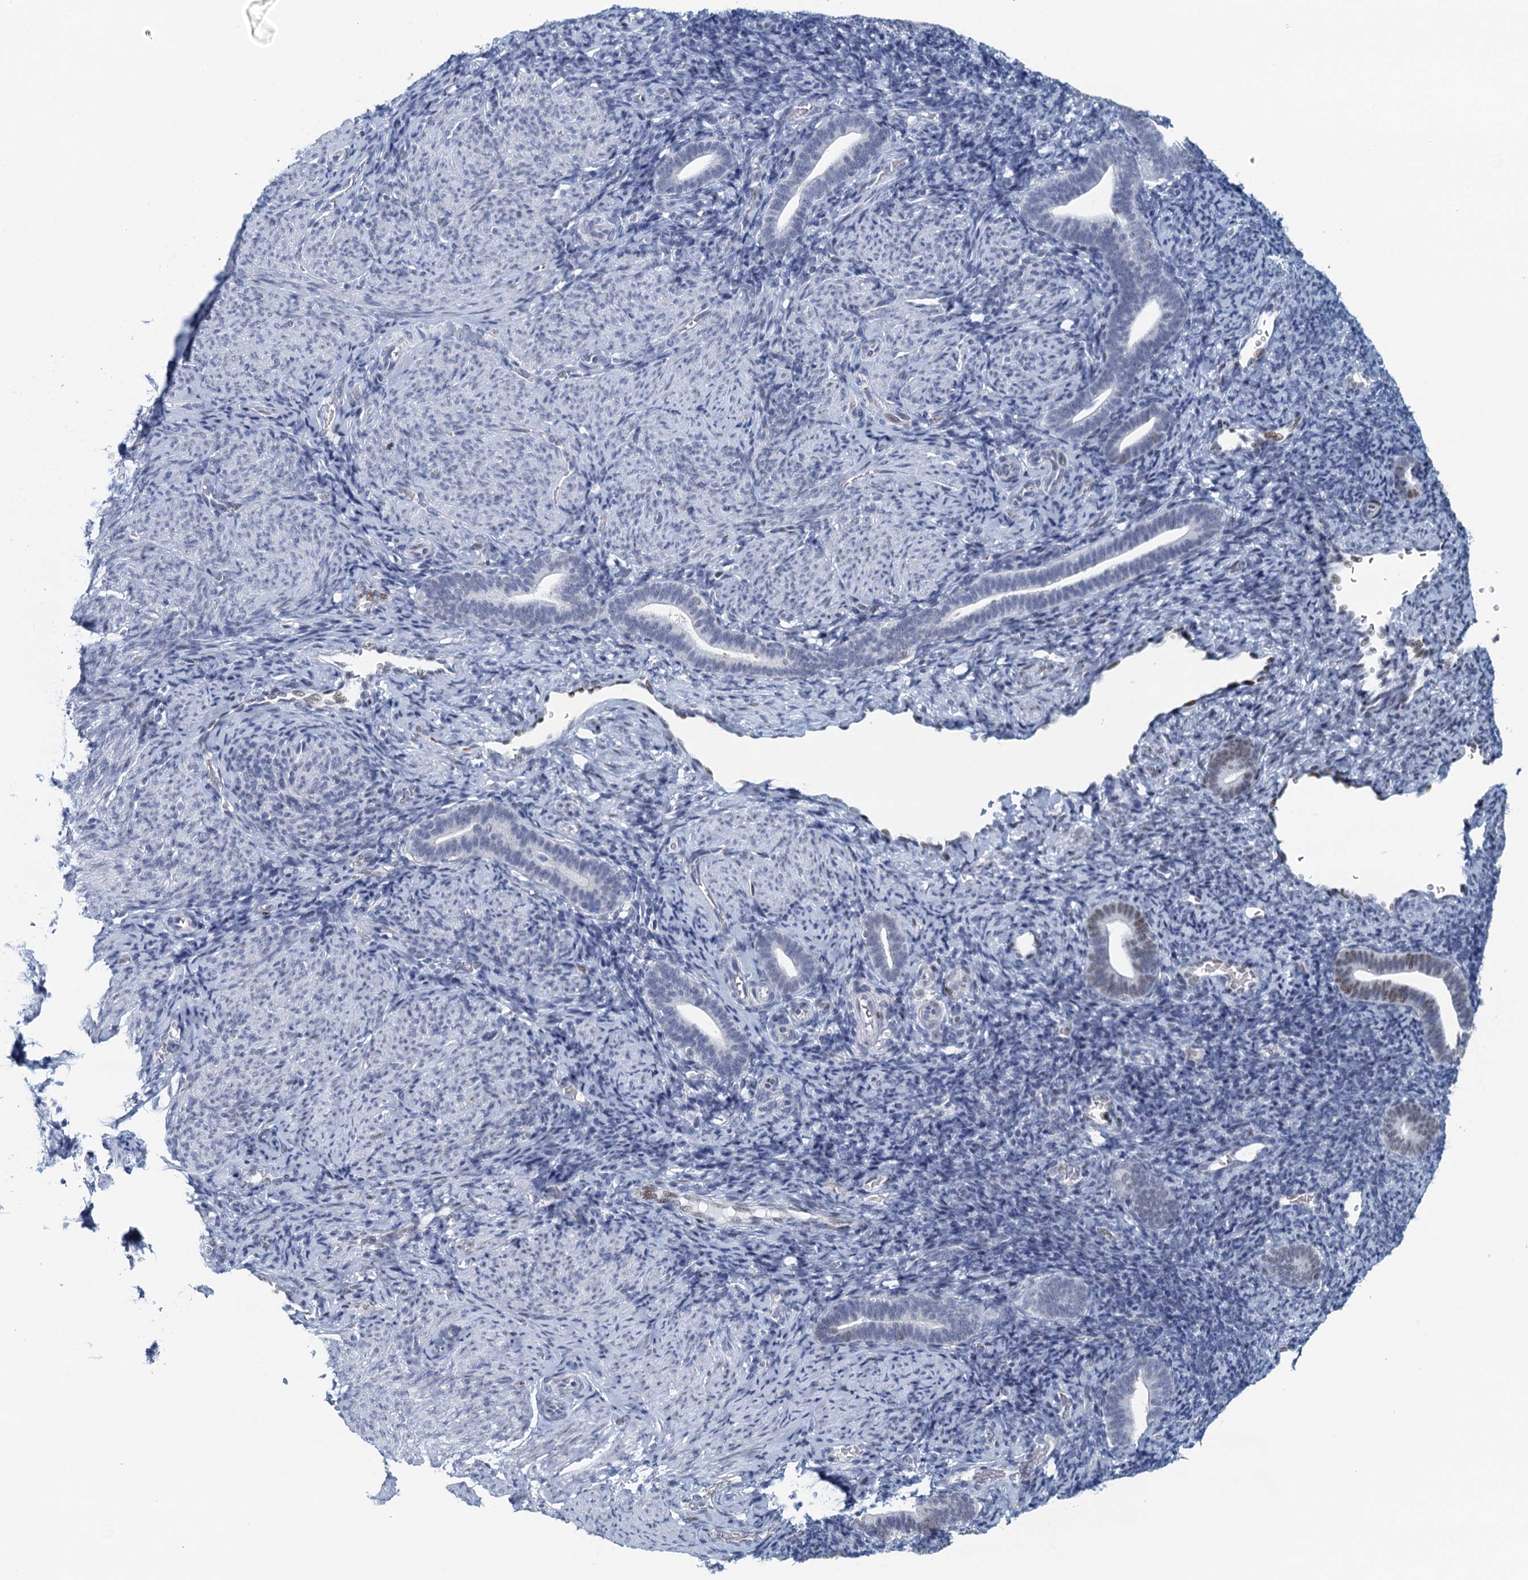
{"staining": {"intensity": "negative", "quantity": "none", "location": "none"}, "tissue": "endometrium", "cell_type": "Cells in endometrial stroma", "image_type": "normal", "snomed": [{"axis": "morphology", "description": "Normal tissue, NOS"}, {"axis": "topography", "description": "Endometrium"}], "caption": "Protein analysis of normal endometrium shows no significant expression in cells in endometrial stroma.", "gene": "TTLL9", "patient": {"sex": "female", "age": 51}}